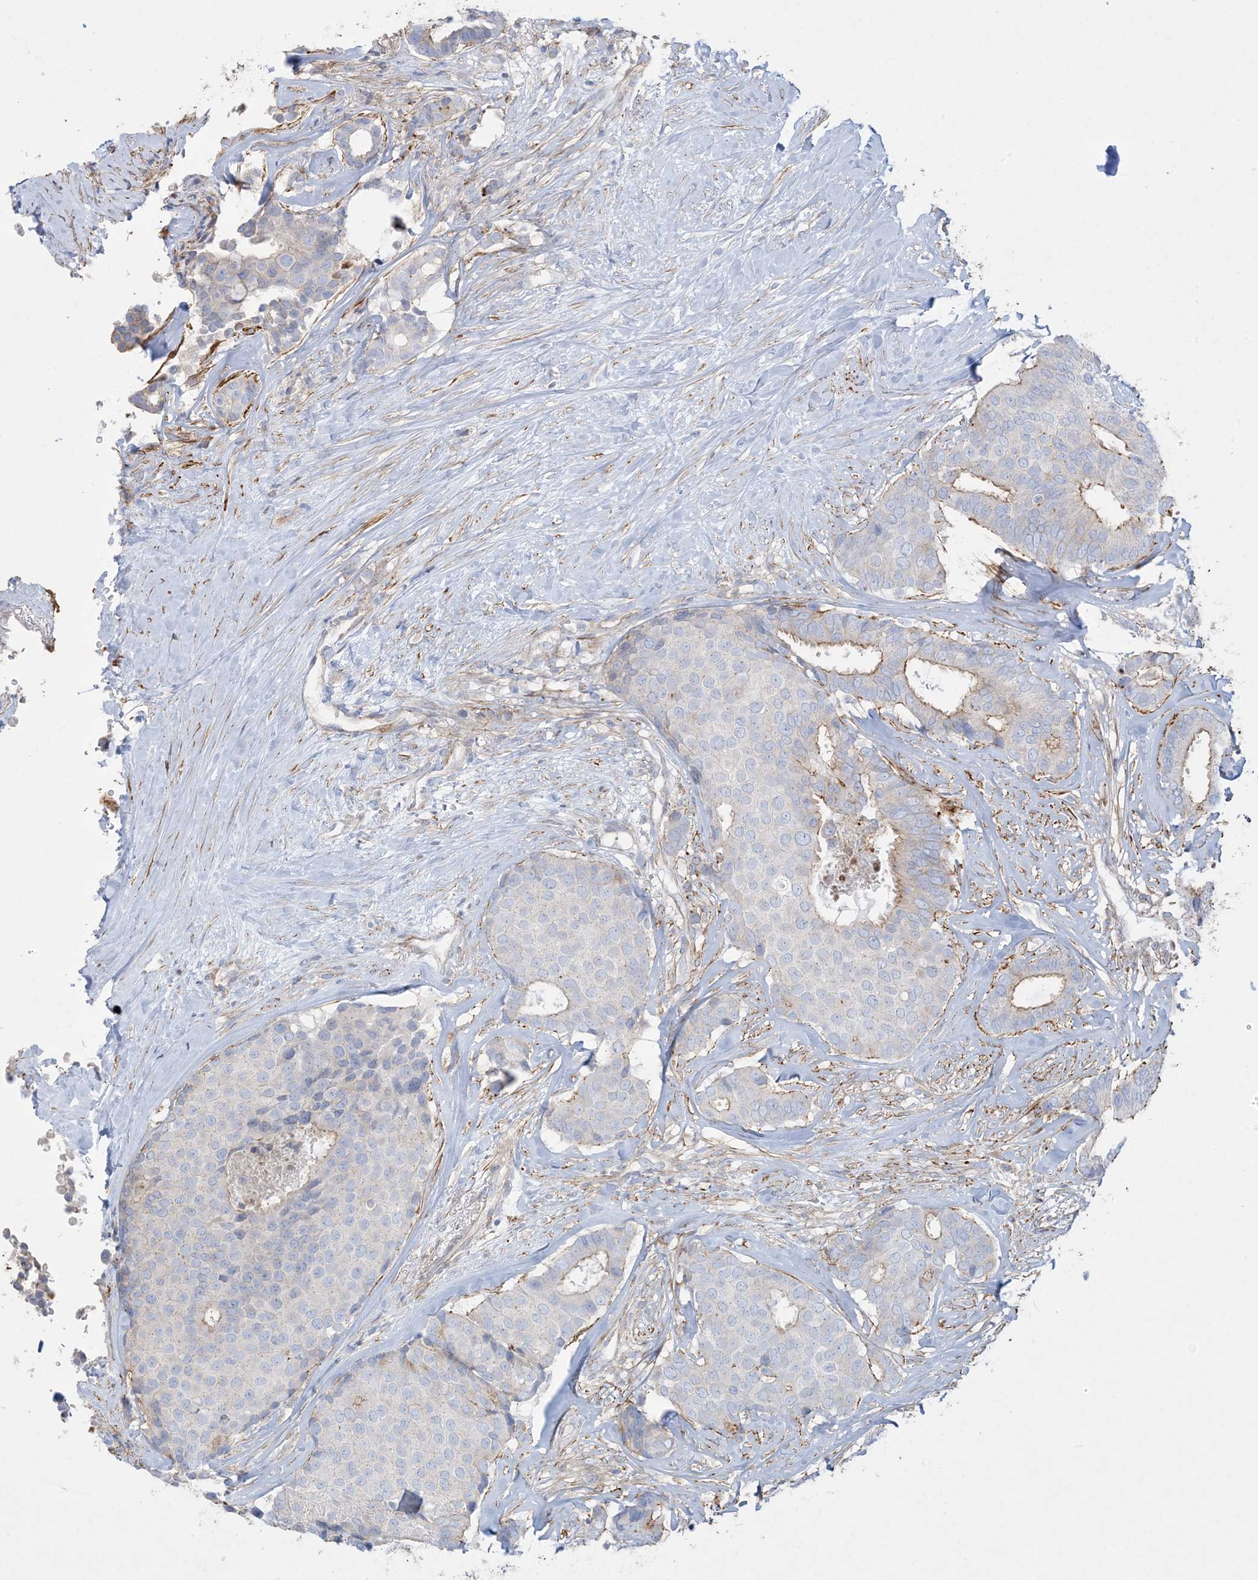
{"staining": {"intensity": "negative", "quantity": "none", "location": "none"}, "tissue": "breast cancer", "cell_type": "Tumor cells", "image_type": "cancer", "snomed": [{"axis": "morphology", "description": "Duct carcinoma"}, {"axis": "topography", "description": "Breast"}], "caption": "An immunohistochemistry image of breast cancer (intraductal carcinoma) is shown. There is no staining in tumor cells of breast cancer (intraductal carcinoma). Nuclei are stained in blue.", "gene": "GTF3C2", "patient": {"sex": "female", "age": 75}}